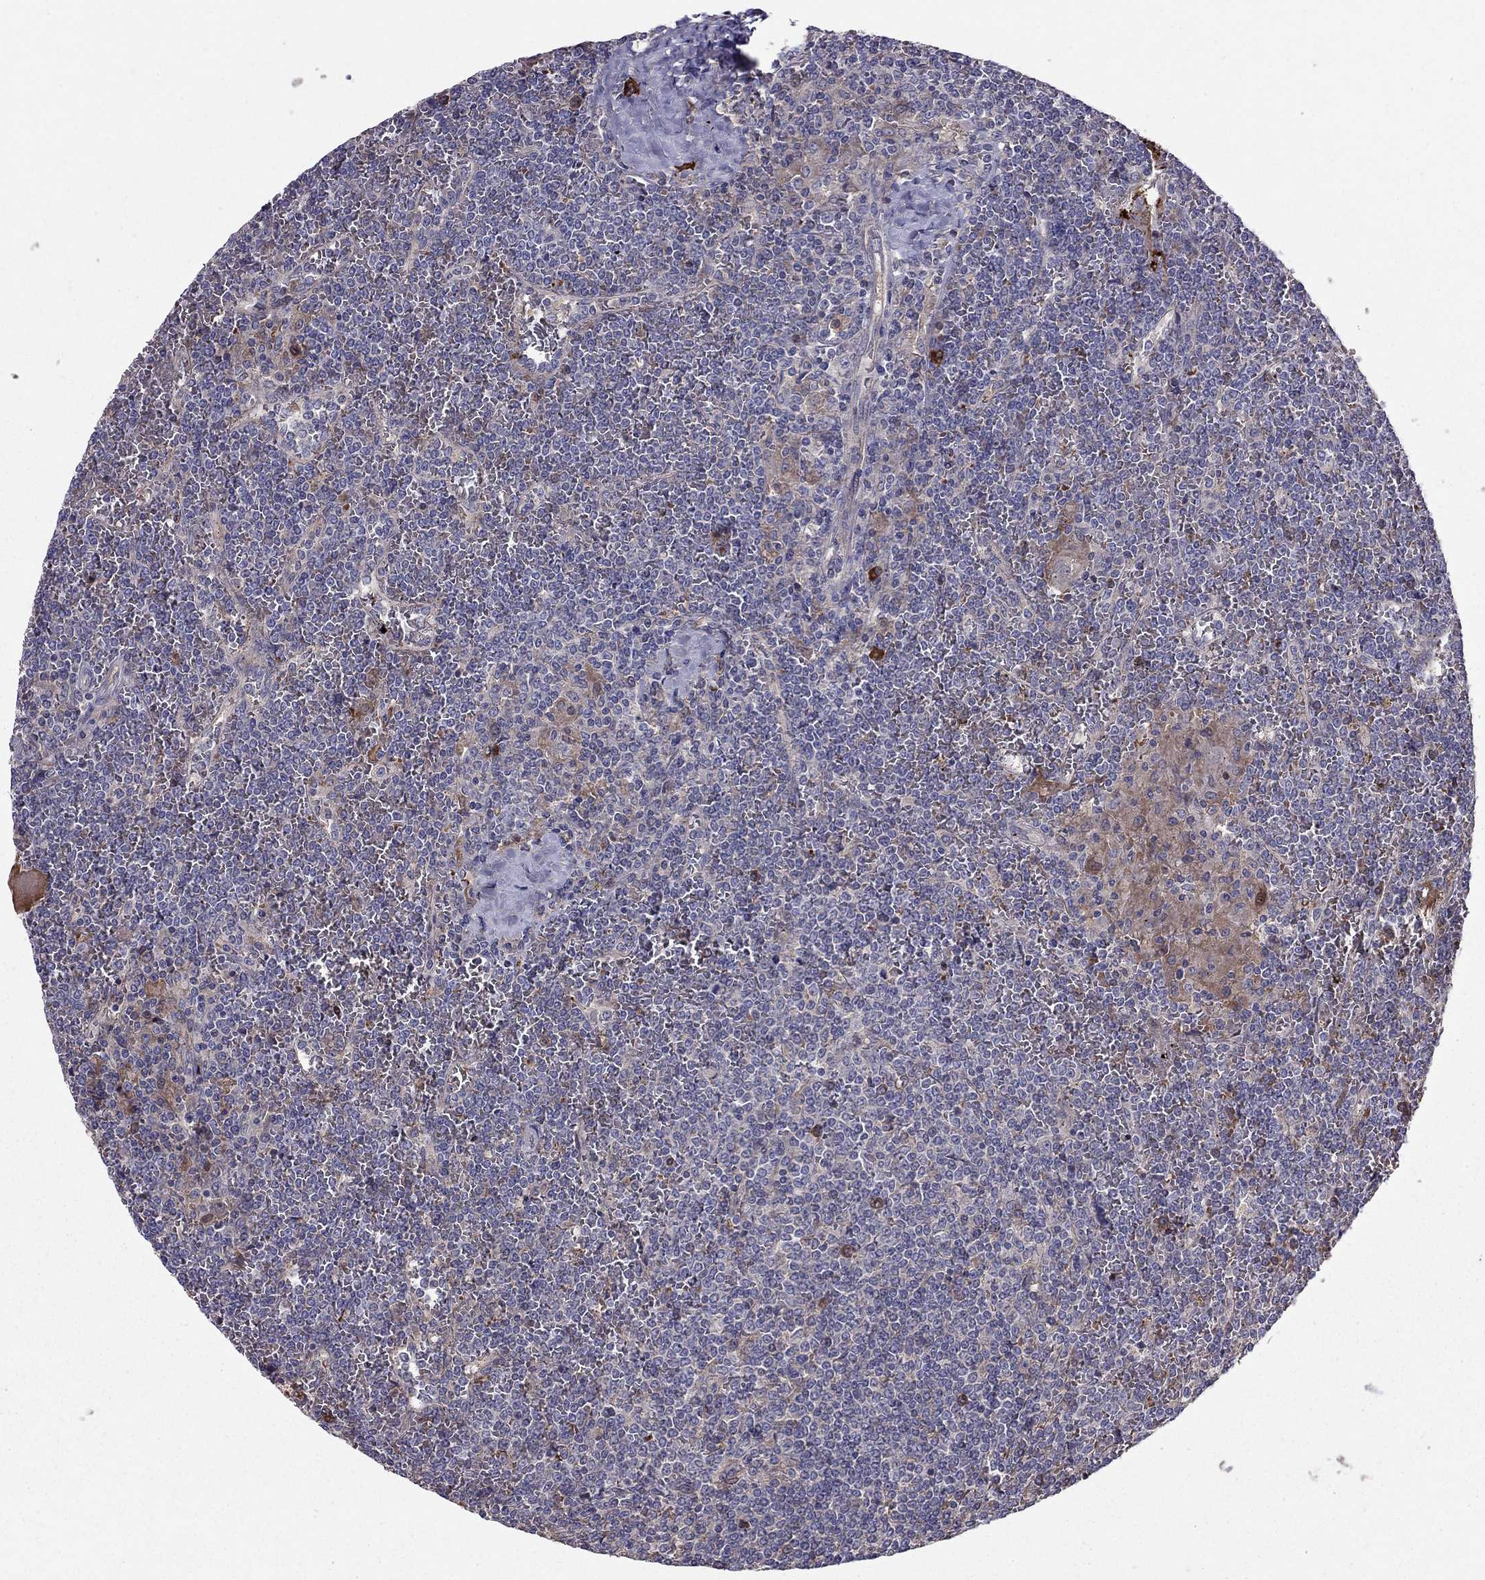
{"staining": {"intensity": "negative", "quantity": "none", "location": "none"}, "tissue": "lymphoma", "cell_type": "Tumor cells", "image_type": "cancer", "snomed": [{"axis": "morphology", "description": "Malignant lymphoma, non-Hodgkin's type, Low grade"}, {"axis": "topography", "description": "Spleen"}], "caption": "Immunohistochemistry (IHC) photomicrograph of neoplastic tissue: lymphoma stained with DAB displays no significant protein staining in tumor cells.", "gene": "PIK3CG", "patient": {"sex": "female", "age": 19}}